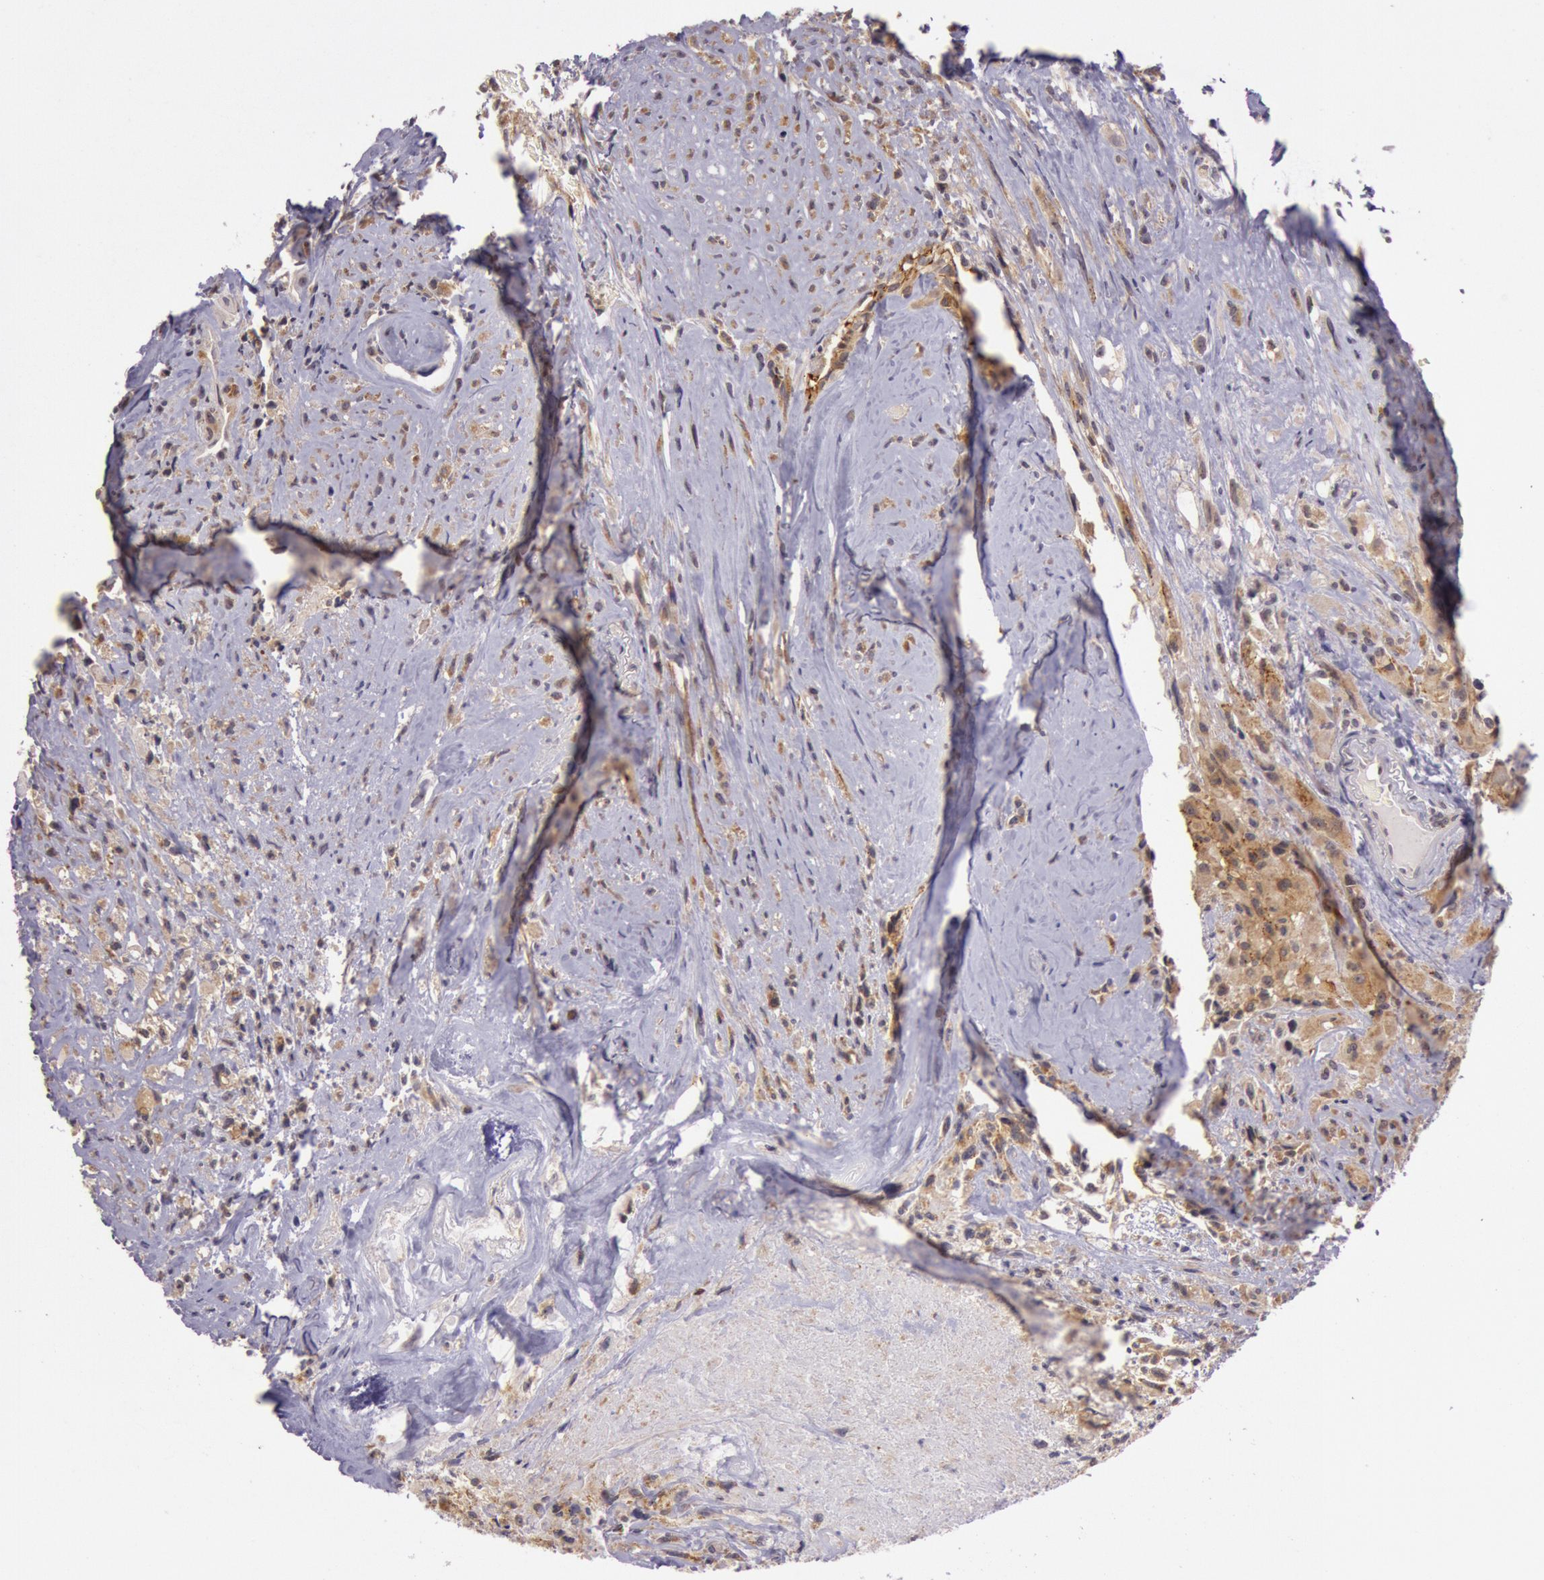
{"staining": {"intensity": "moderate", "quantity": ">75%", "location": "cytoplasmic/membranous"}, "tissue": "glioma", "cell_type": "Tumor cells", "image_type": "cancer", "snomed": [{"axis": "morphology", "description": "Glioma, malignant, High grade"}, {"axis": "topography", "description": "Brain"}], "caption": "High-magnification brightfield microscopy of glioma stained with DAB (3,3'-diaminobenzidine) (brown) and counterstained with hematoxylin (blue). tumor cells exhibit moderate cytoplasmic/membranous staining is seen in about>75% of cells. Using DAB (3,3'-diaminobenzidine) (brown) and hematoxylin (blue) stains, captured at high magnification using brightfield microscopy.", "gene": "CDK16", "patient": {"sex": "male", "age": 48}}